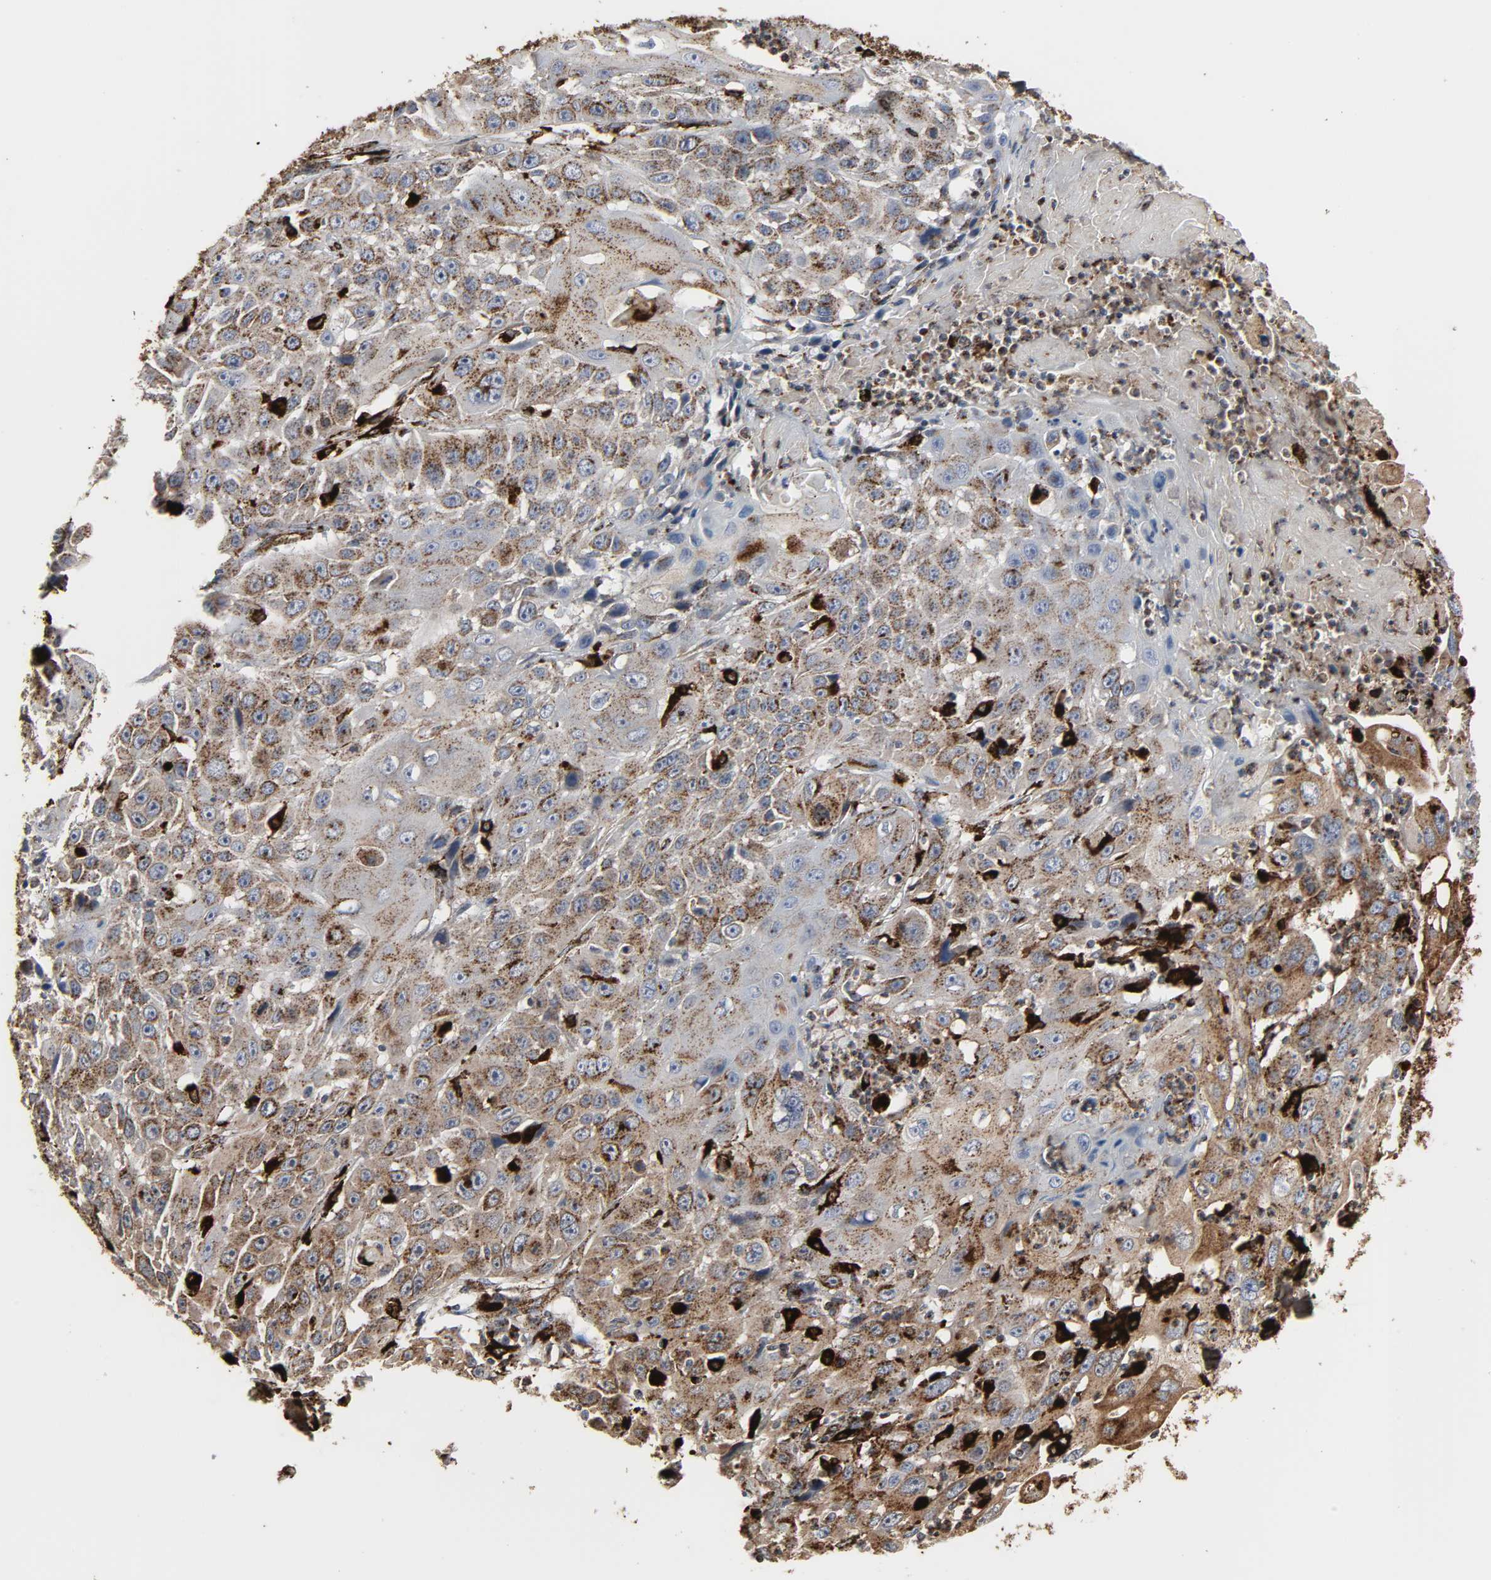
{"staining": {"intensity": "strong", "quantity": ">75%", "location": "nuclear"}, "tissue": "cervical cancer", "cell_type": "Tumor cells", "image_type": "cancer", "snomed": [{"axis": "morphology", "description": "Squamous cell carcinoma, NOS"}, {"axis": "topography", "description": "Cervix"}], "caption": "Human cervical cancer stained with a protein marker exhibits strong staining in tumor cells.", "gene": "PSAP", "patient": {"sex": "female", "age": 39}}